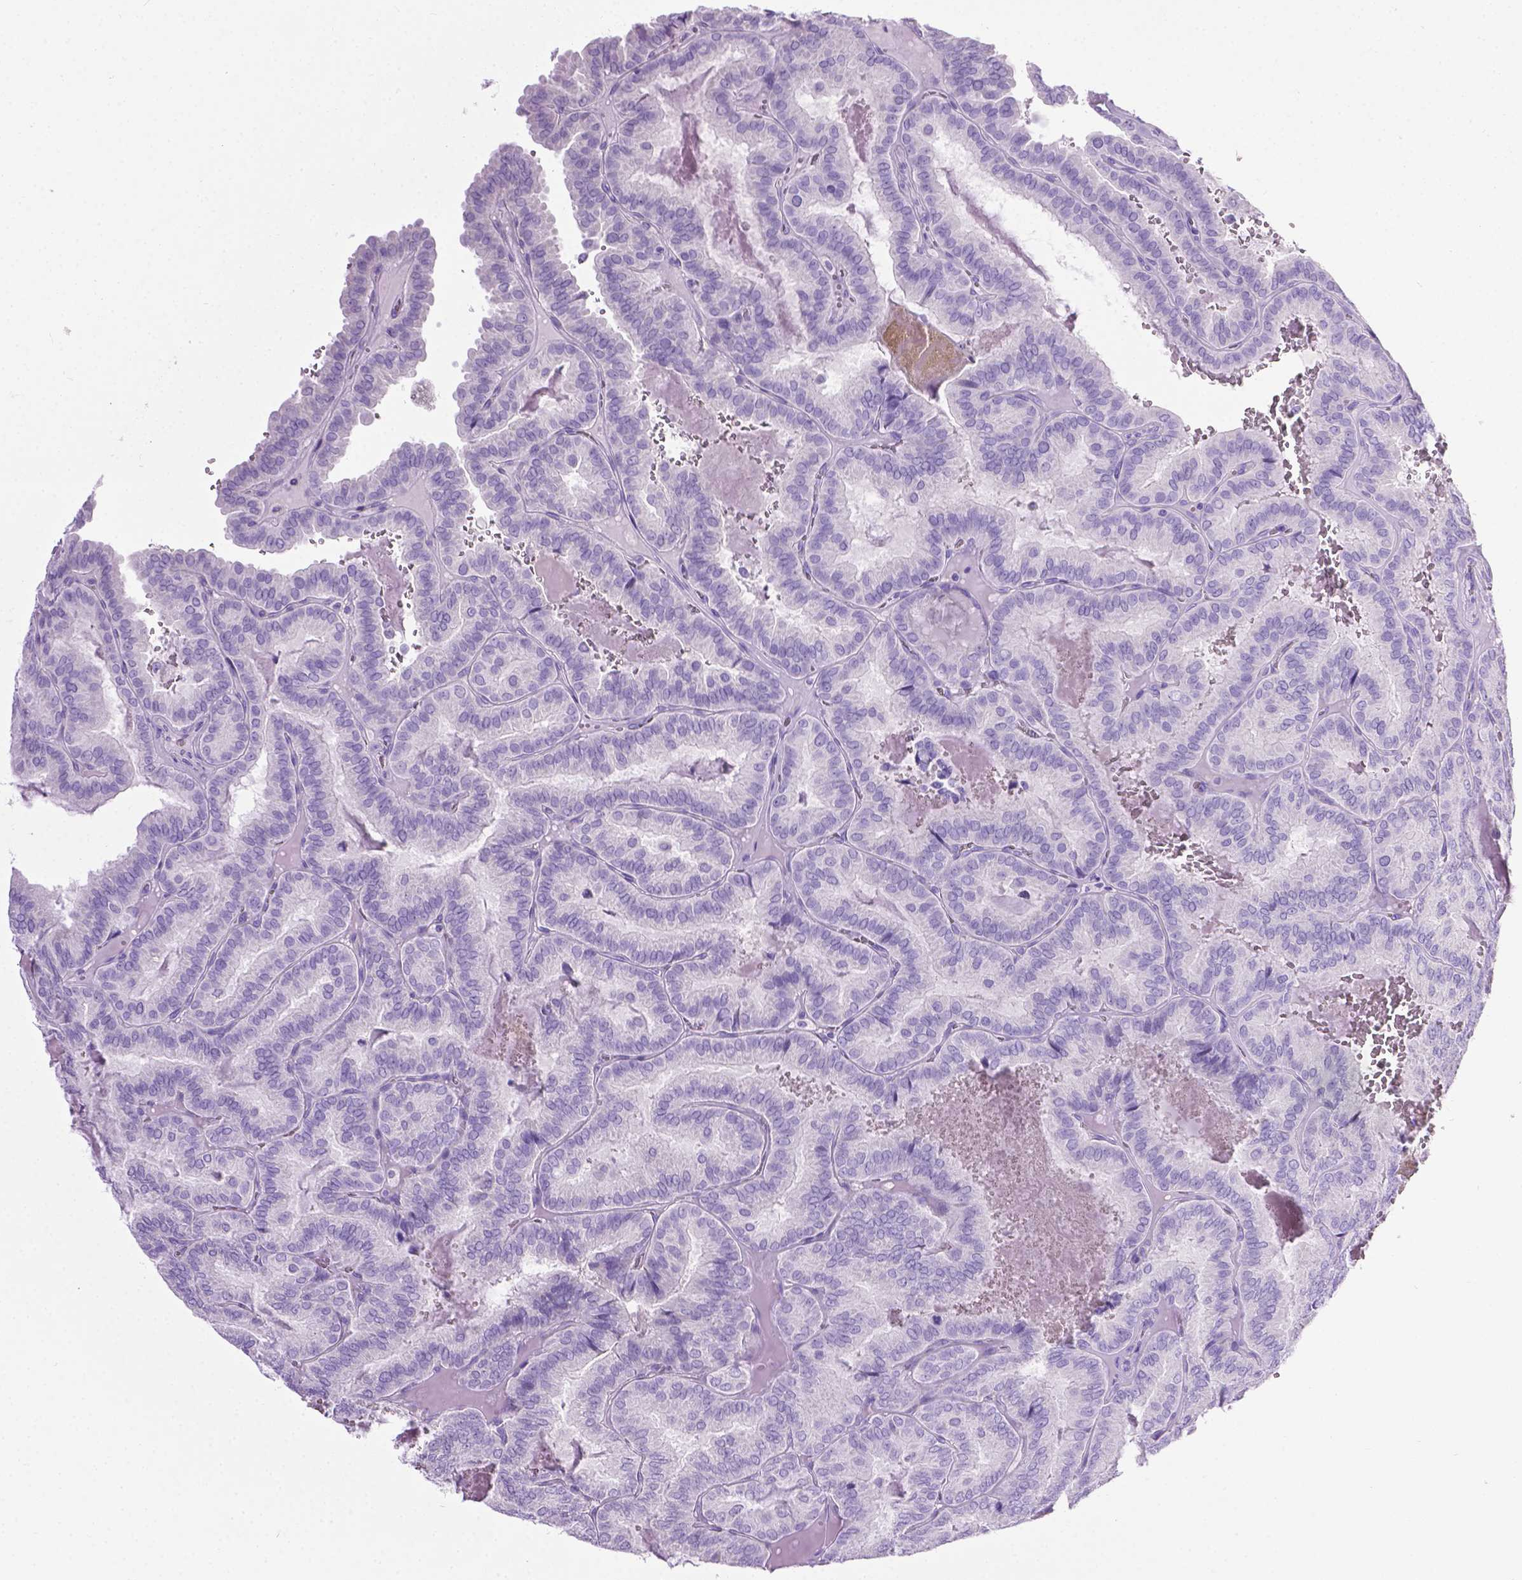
{"staining": {"intensity": "negative", "quantity": "none", "location": "none"}, "tissue": "thyroid cancer", "cell_type": "Tumor cells", "image_type": "cancer", "snomed": [{"axis": "morphology", "description": "Papillary adenocarcinoma, NOS"}, {"axis": "topography", "description": "Thyroid gland"}], "caption": "Tumor cells are negative for brown protein staining in thyroid papillary adenocarcinoma. The staining is performed using DAB brown chromogen with nuclei counter-stained in using hematoxylin.", "gene": "LELP1", "patient": {"sex": "female", "age": 75}}